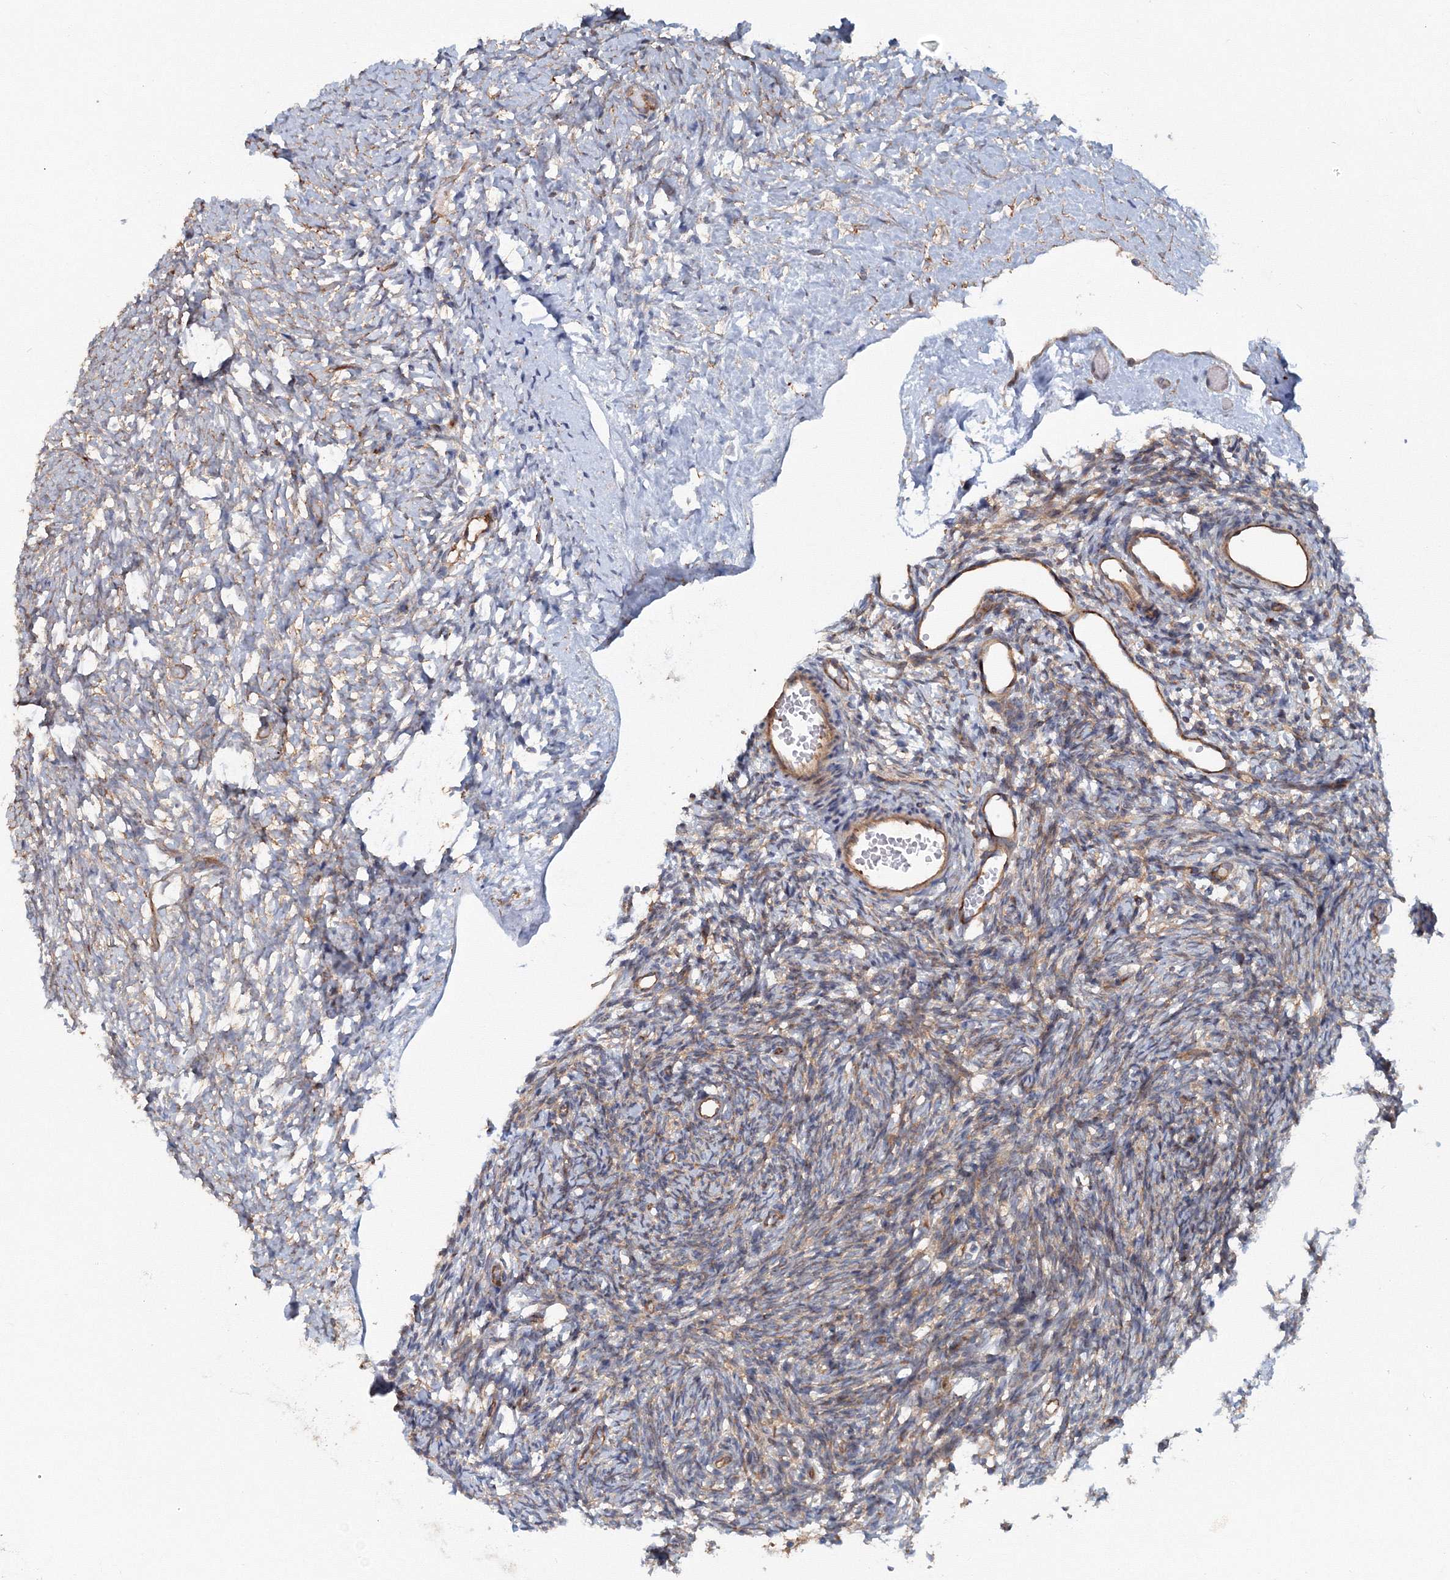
{"staining": {"intensity": "weak", "quantity": "25%-75%", "location": "cytoplasmic/membranous"}, "tissue": "ovary", "cell_type": "Ovarian stroma cells", "image_type": "normal", "snomed": [{"axis": "morphology", "description": "Normal tissue, NOS"}, {"axis": "topography", "description": "Ovary"}], "caption": "A low amount of weak cytoplasmic/membranous positivity is present in about 25%-75% of ovarian stroma cells in benign ovary.", "gene": "EXOC1", "patient": {"sex": "female", "age": 35}}